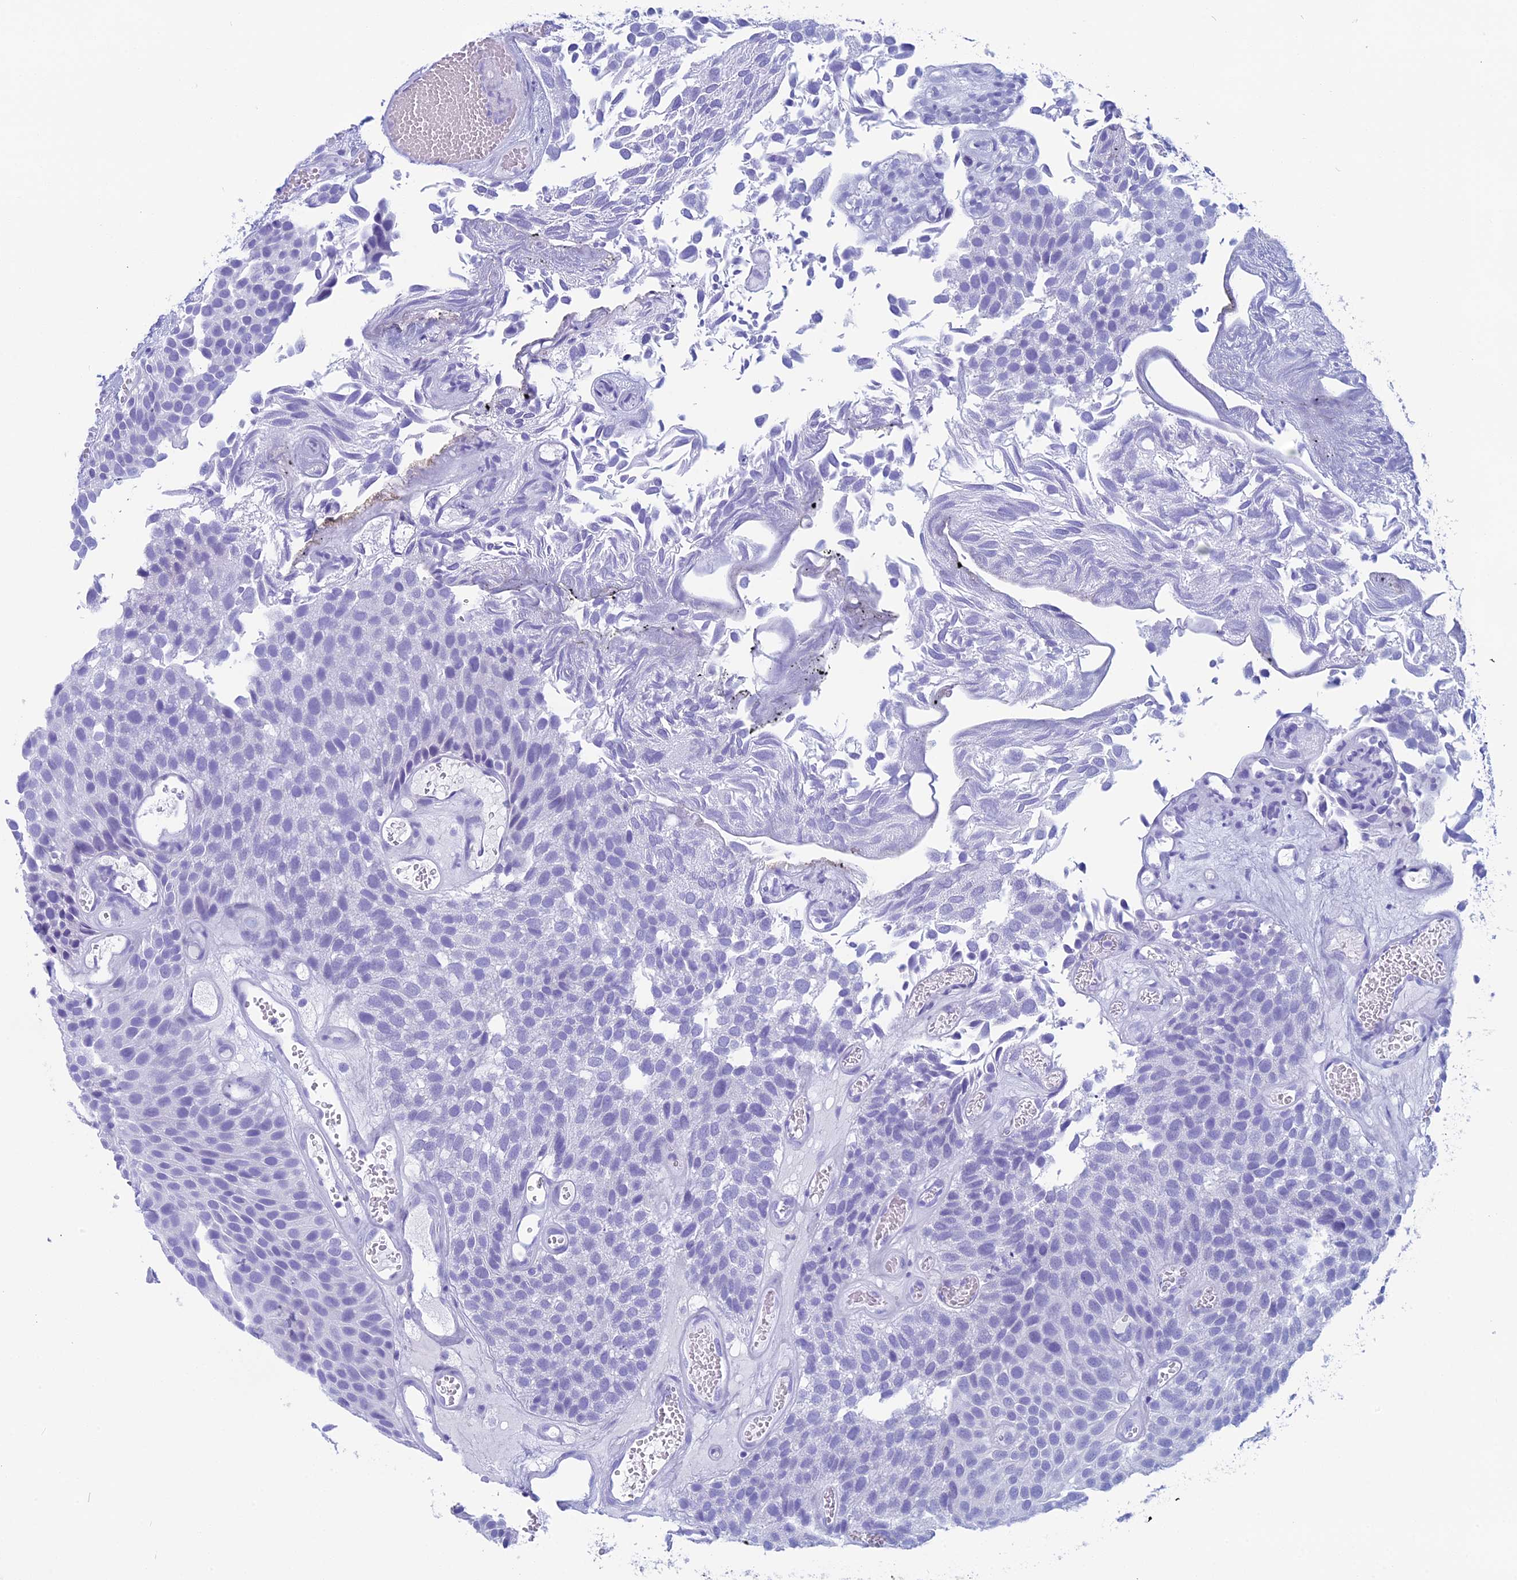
{"staining": {"intensity": "negative", "quantity": "none", "location": "none"}, "tissue": "urothelial cancer", "cell_type": "Tumor cells", "image_type": "cancer", "snomed": [{"axis": "morphology", "description": "Urothelial carcinoma, Low grade"}, {"axis": "topography", "description": "Urinary bladder"}], "caption": "IHC of human urothelial carcinoma (low-grade) displays no staining in tumor cells. (DAB (3,3'-diaminobenzidine) immunohistochemistry visualized using brightfield microscopy, high magnification).", "gene": "FAM169A", "patient": {"sex": "male", "age": 89}}